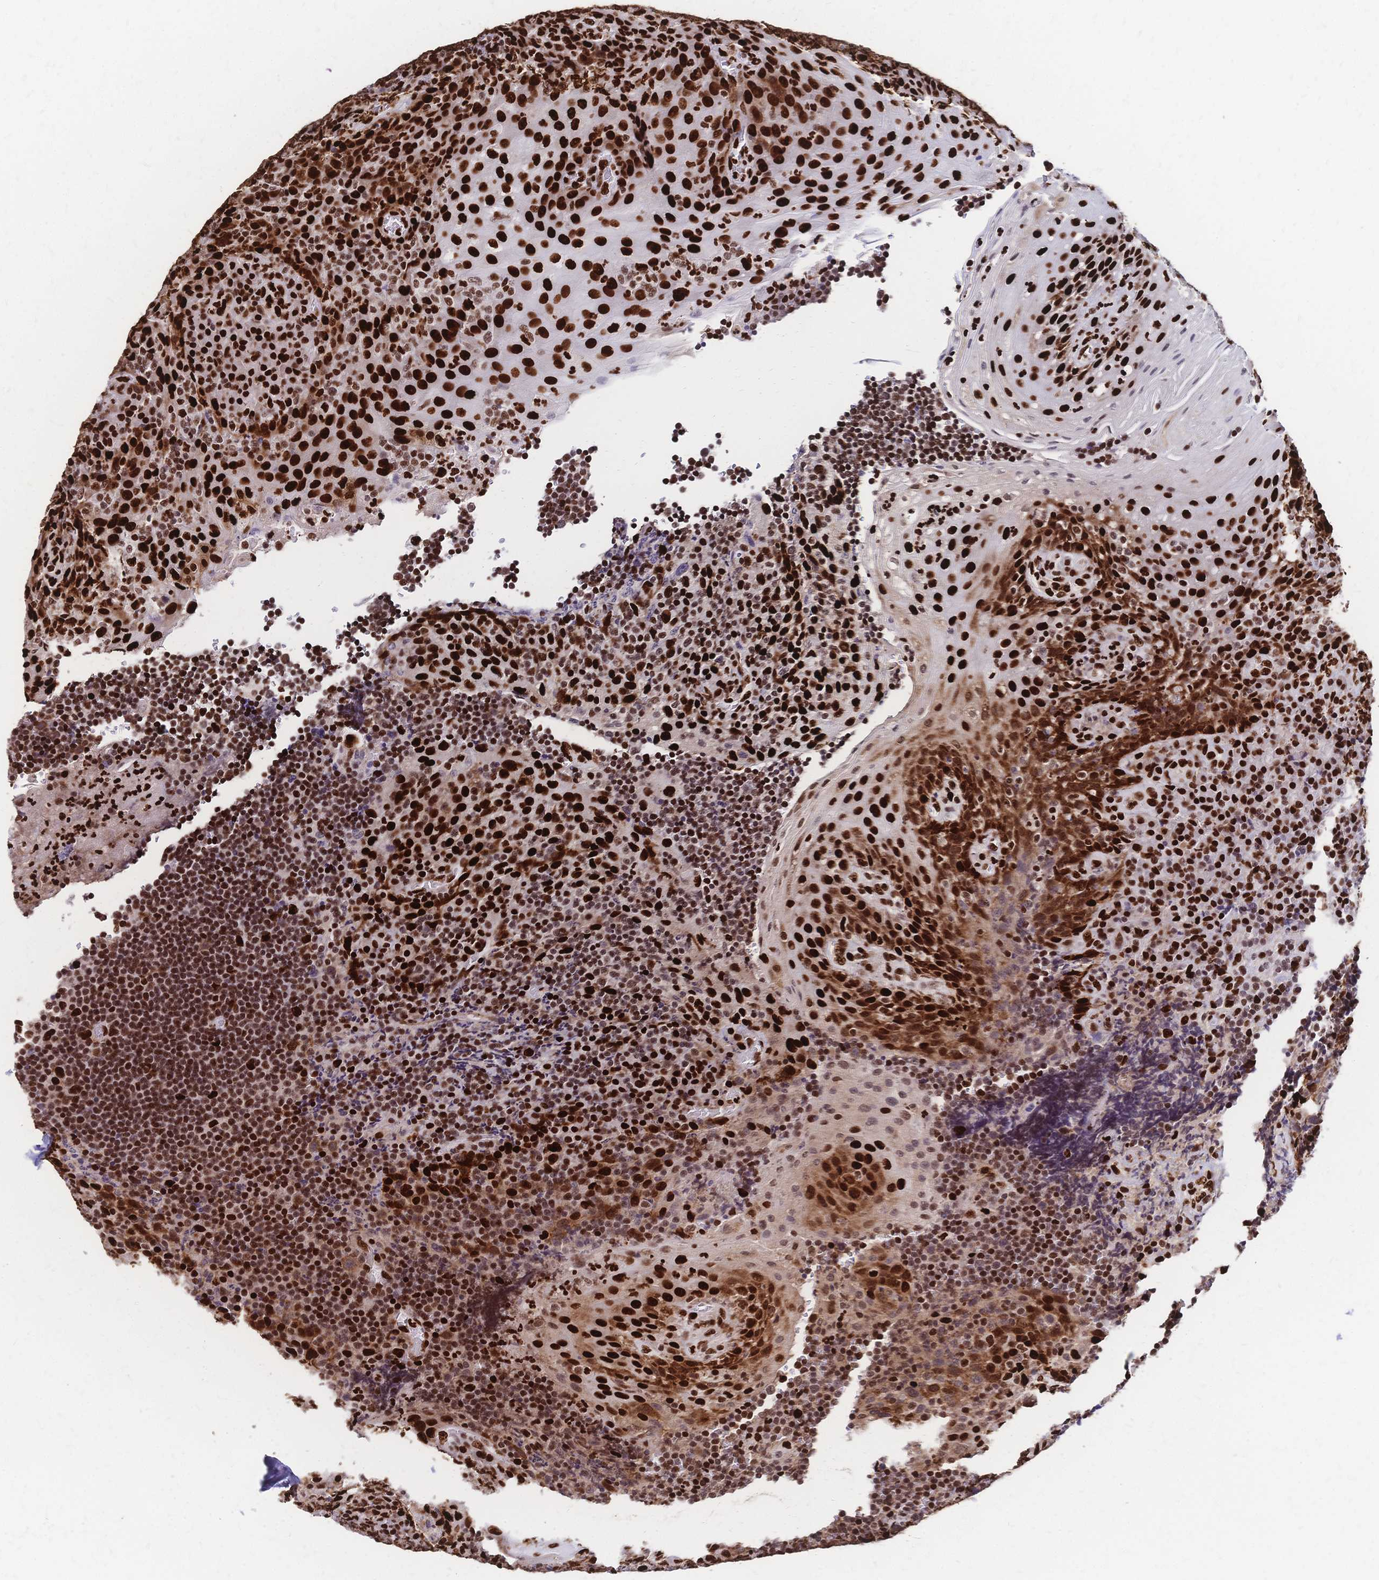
{"staining": {"intensity": "strong", "quantity": ">75%", "location": "nuclear"}, "tissue": "tonsil", "cell_type": "Germinal center cells", "image_type": "normal", "snomed": [{"axis": "morphology", "description": "Normal tissue, NOS"}, {"axis": "topography", "description": "Tonsil"}], "caption": "Immunohistochemical staining of normal tonsil demonstrates >75% levels of strong nuclear protein positivity in approximately >75% of germinal center cells.", "gene": "HDGF", "patient": {"sex": "male", "age": 17}}